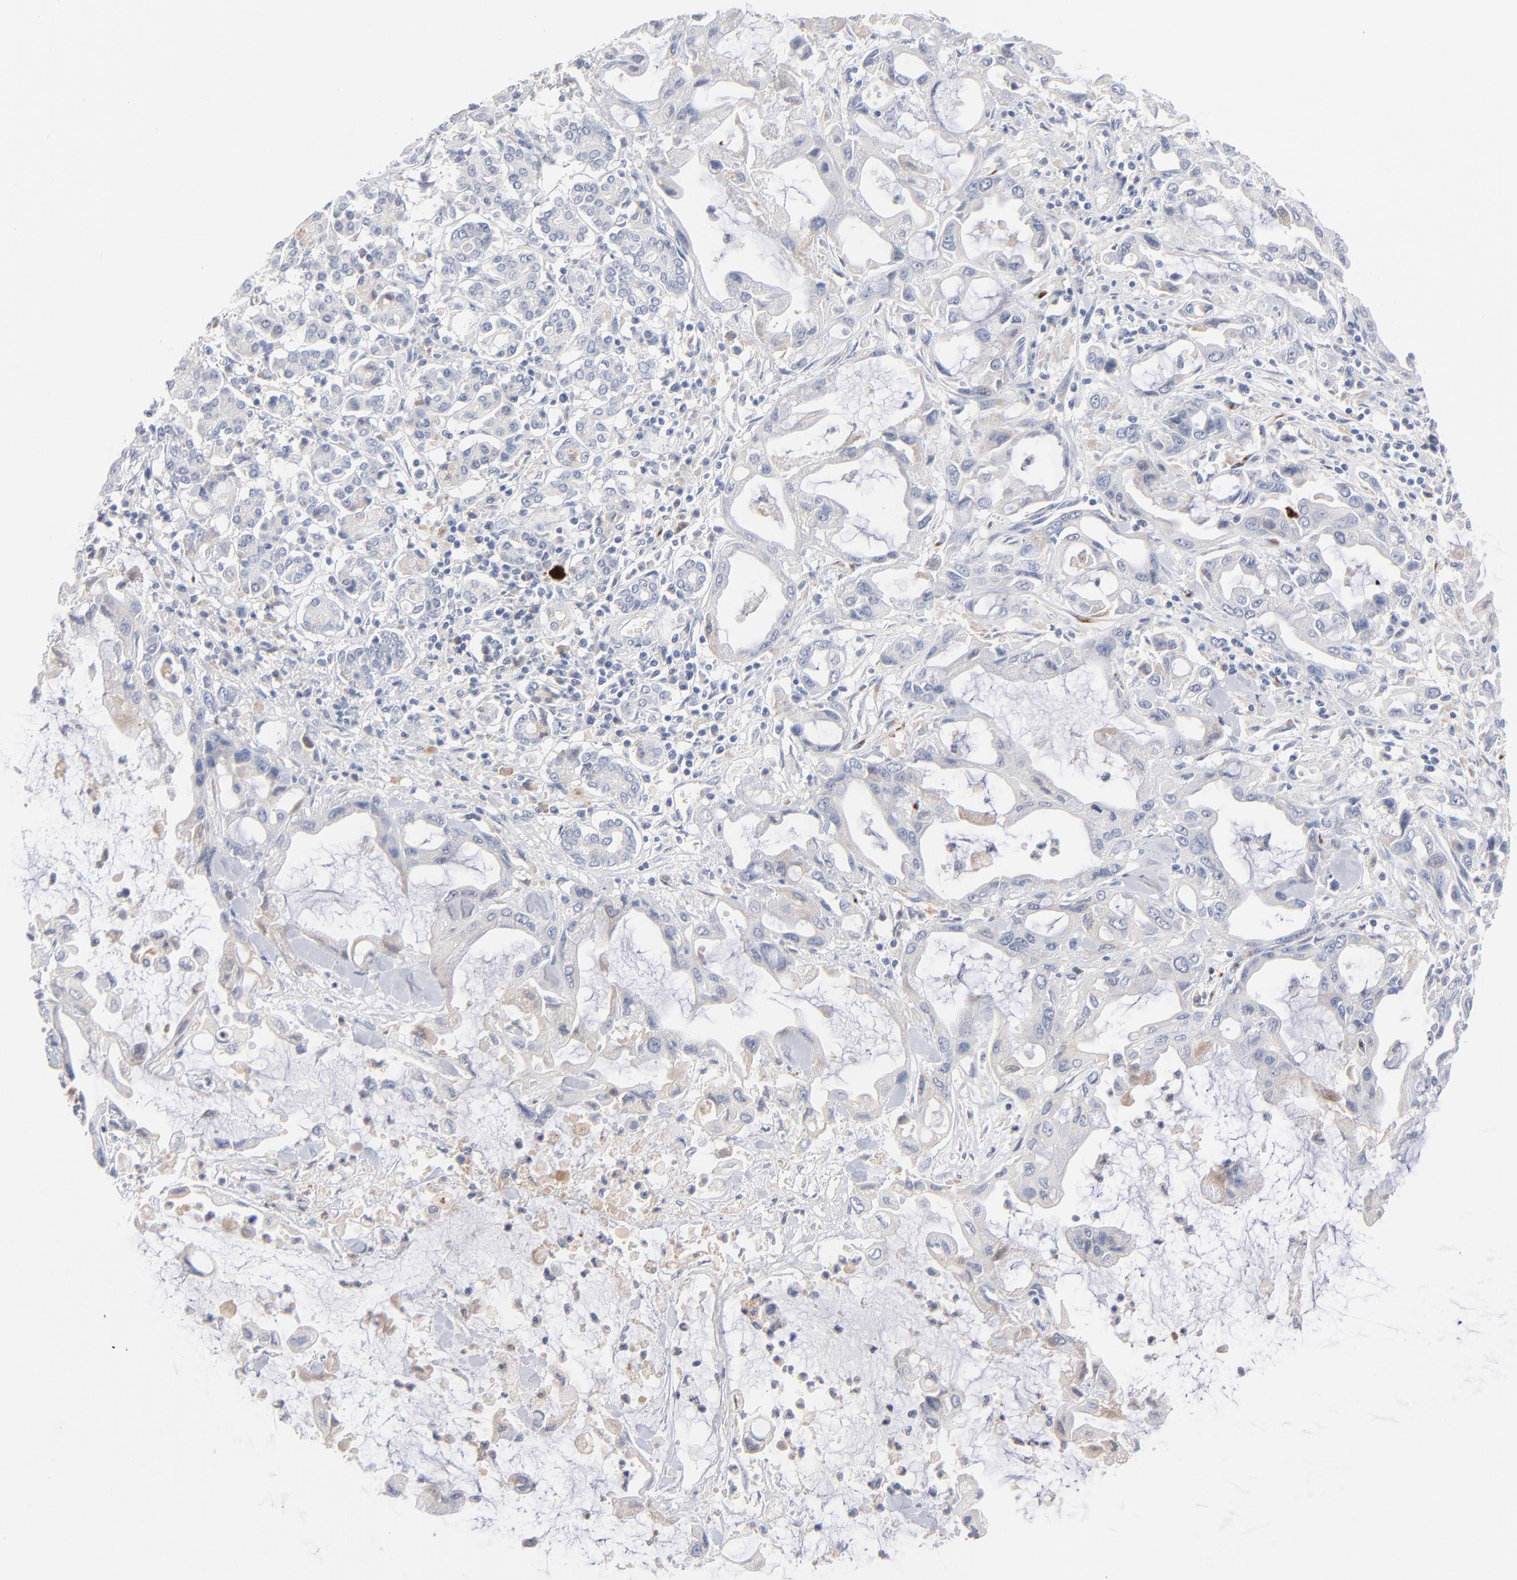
{"staining": {"intensity": "negative", "quantity": "none", "location": "none"}, "tissue": "pancreatic cancer", "cell_type": "Tumor cells", "image_type": "cancer", "snomed": [{"axis": "morphology", "description": "Adenocarcinoma, NOS"}, {"axis": "topography", "description": "Pancreas"}], "caption": "This is a photomicrograph of immunohistochemistry staining of pancreatic cancer (adenocarcinoma), which shows no expression in tumor cells.", "gene": "F12", "patient": {"sex": "female", "age": 57}}